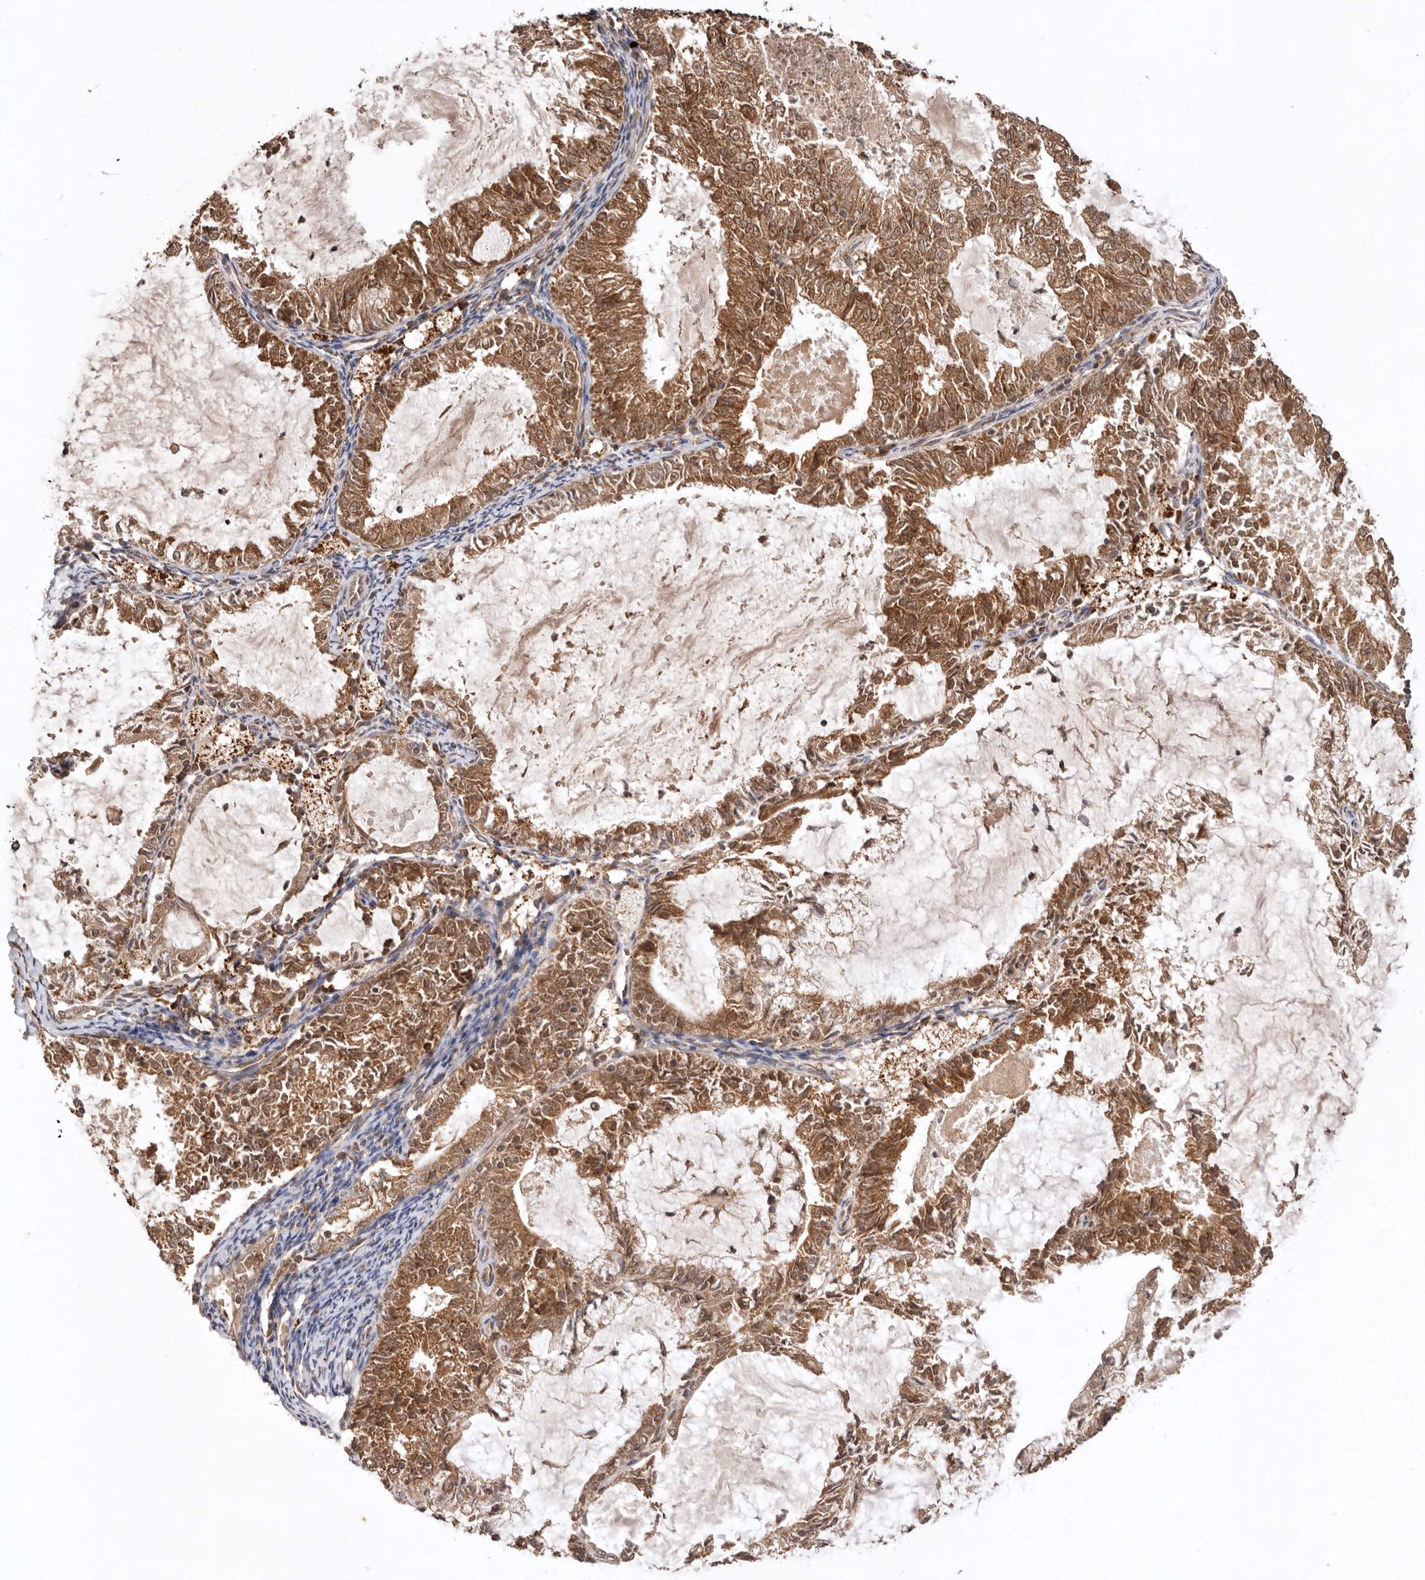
{"staining": {"intensity": "moderate", "quantity": ">75%", "location": "cytoplasmic/membranous"}, "tissue": "endometrial cancer", "cell_type": "Tumor cells", "image_type": "cancer", "snomed": [{"axis": "morphology", "description": "Adenocarcinoma, NOS"}, {"axis": "topography", "description": "Endometrium"}], "caption": "Human endometrial adenocarcinoma stained with a protein marker shows moderate staining in tumor cells.", "gene": "TARS2", "patient": {"sex": "female", "age": 57}}